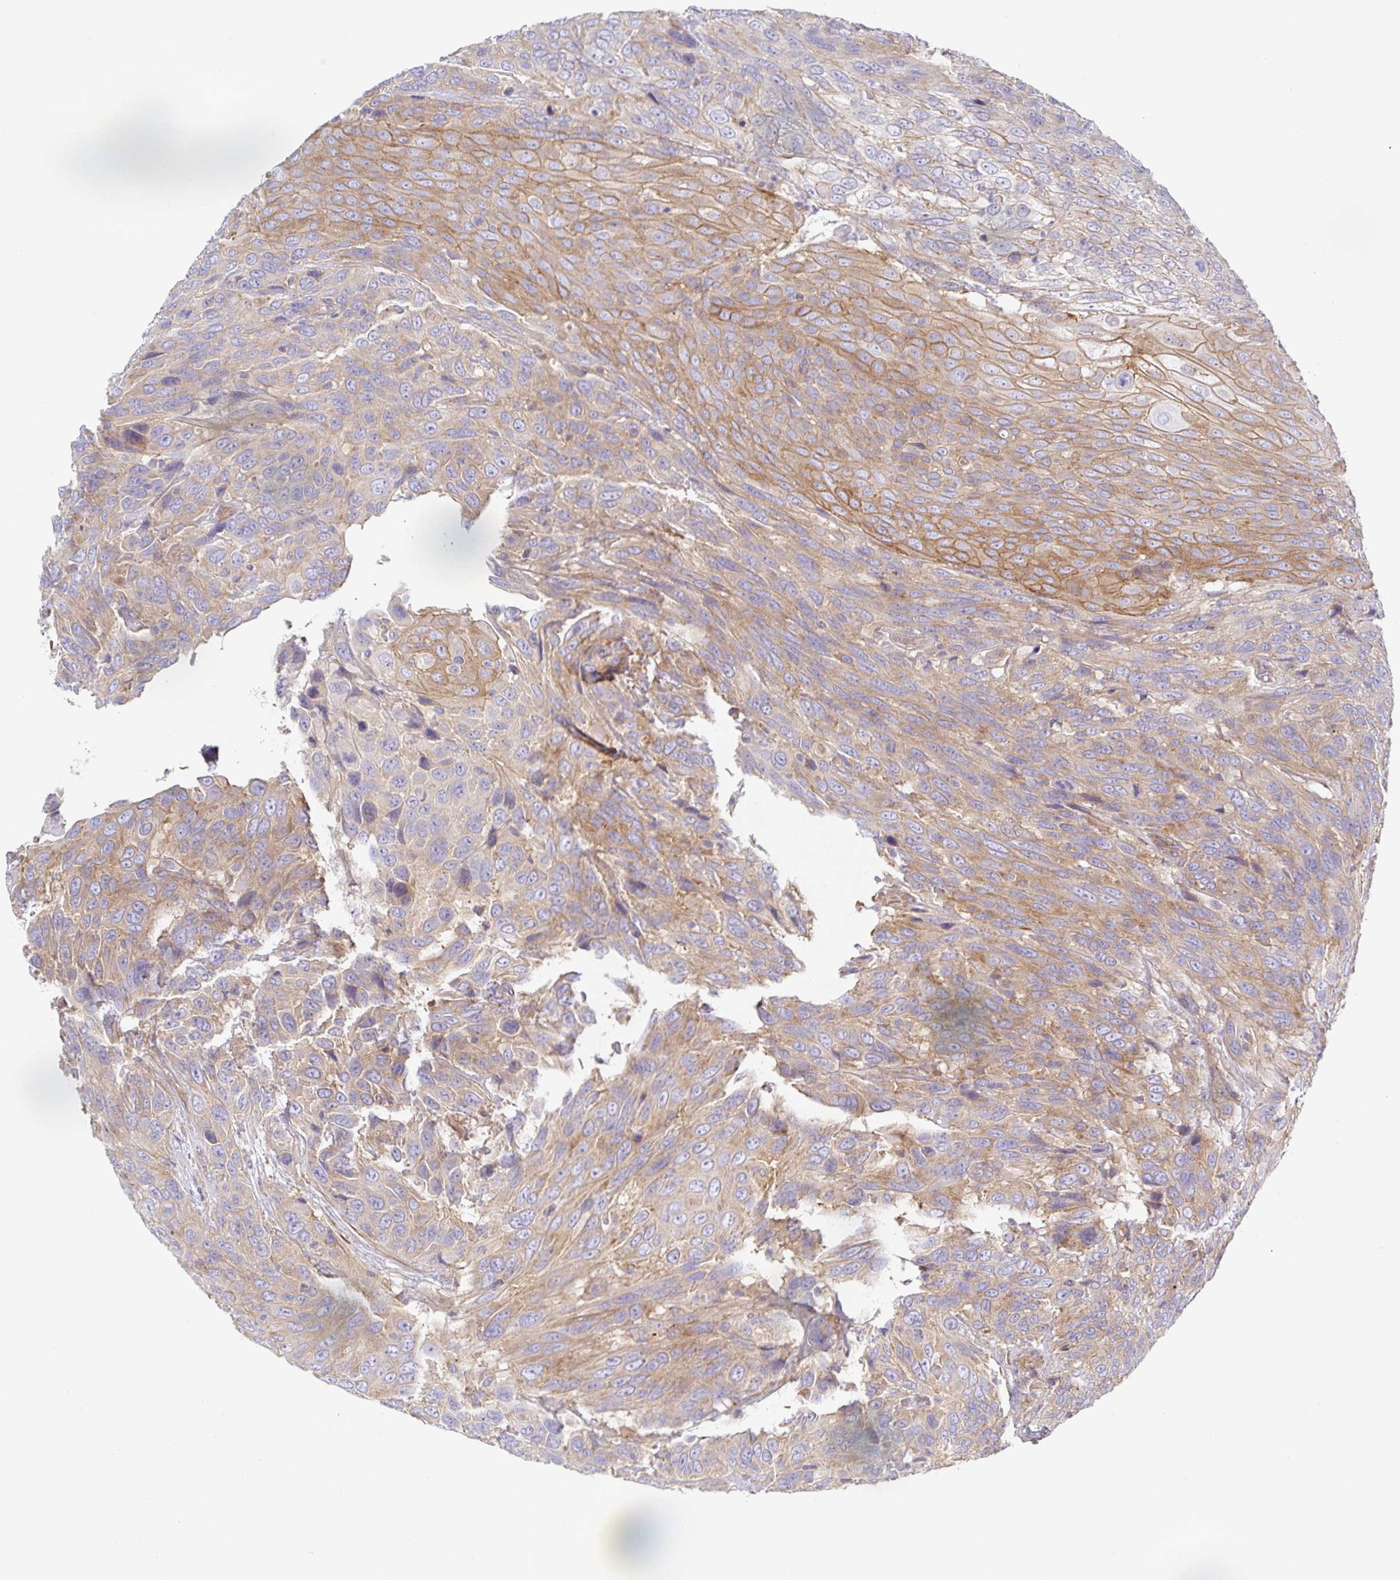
{"staining": {"intensity": "moderate", "quantity": "25%-75%", "location": "cytoplasmic/membranous"}, "tissue": "urothelial cancer", "cell_type": "Tumor cells", "image_type": "cancer", "snomed": [{"axis": "morphology", "description": "Urothelial carcinoma, High grade"}, {"axis": "topography", "description": "Urinary bladder"}], "caption": "Urothelial cancer was stained to show a protein in brown. There is medium levels of moderate cytoplasmic/membranous positivity in approximately 25%-75% of tumor cells.", "gene": "METTL22", "patient": {"sex": "female", "age": 70}}